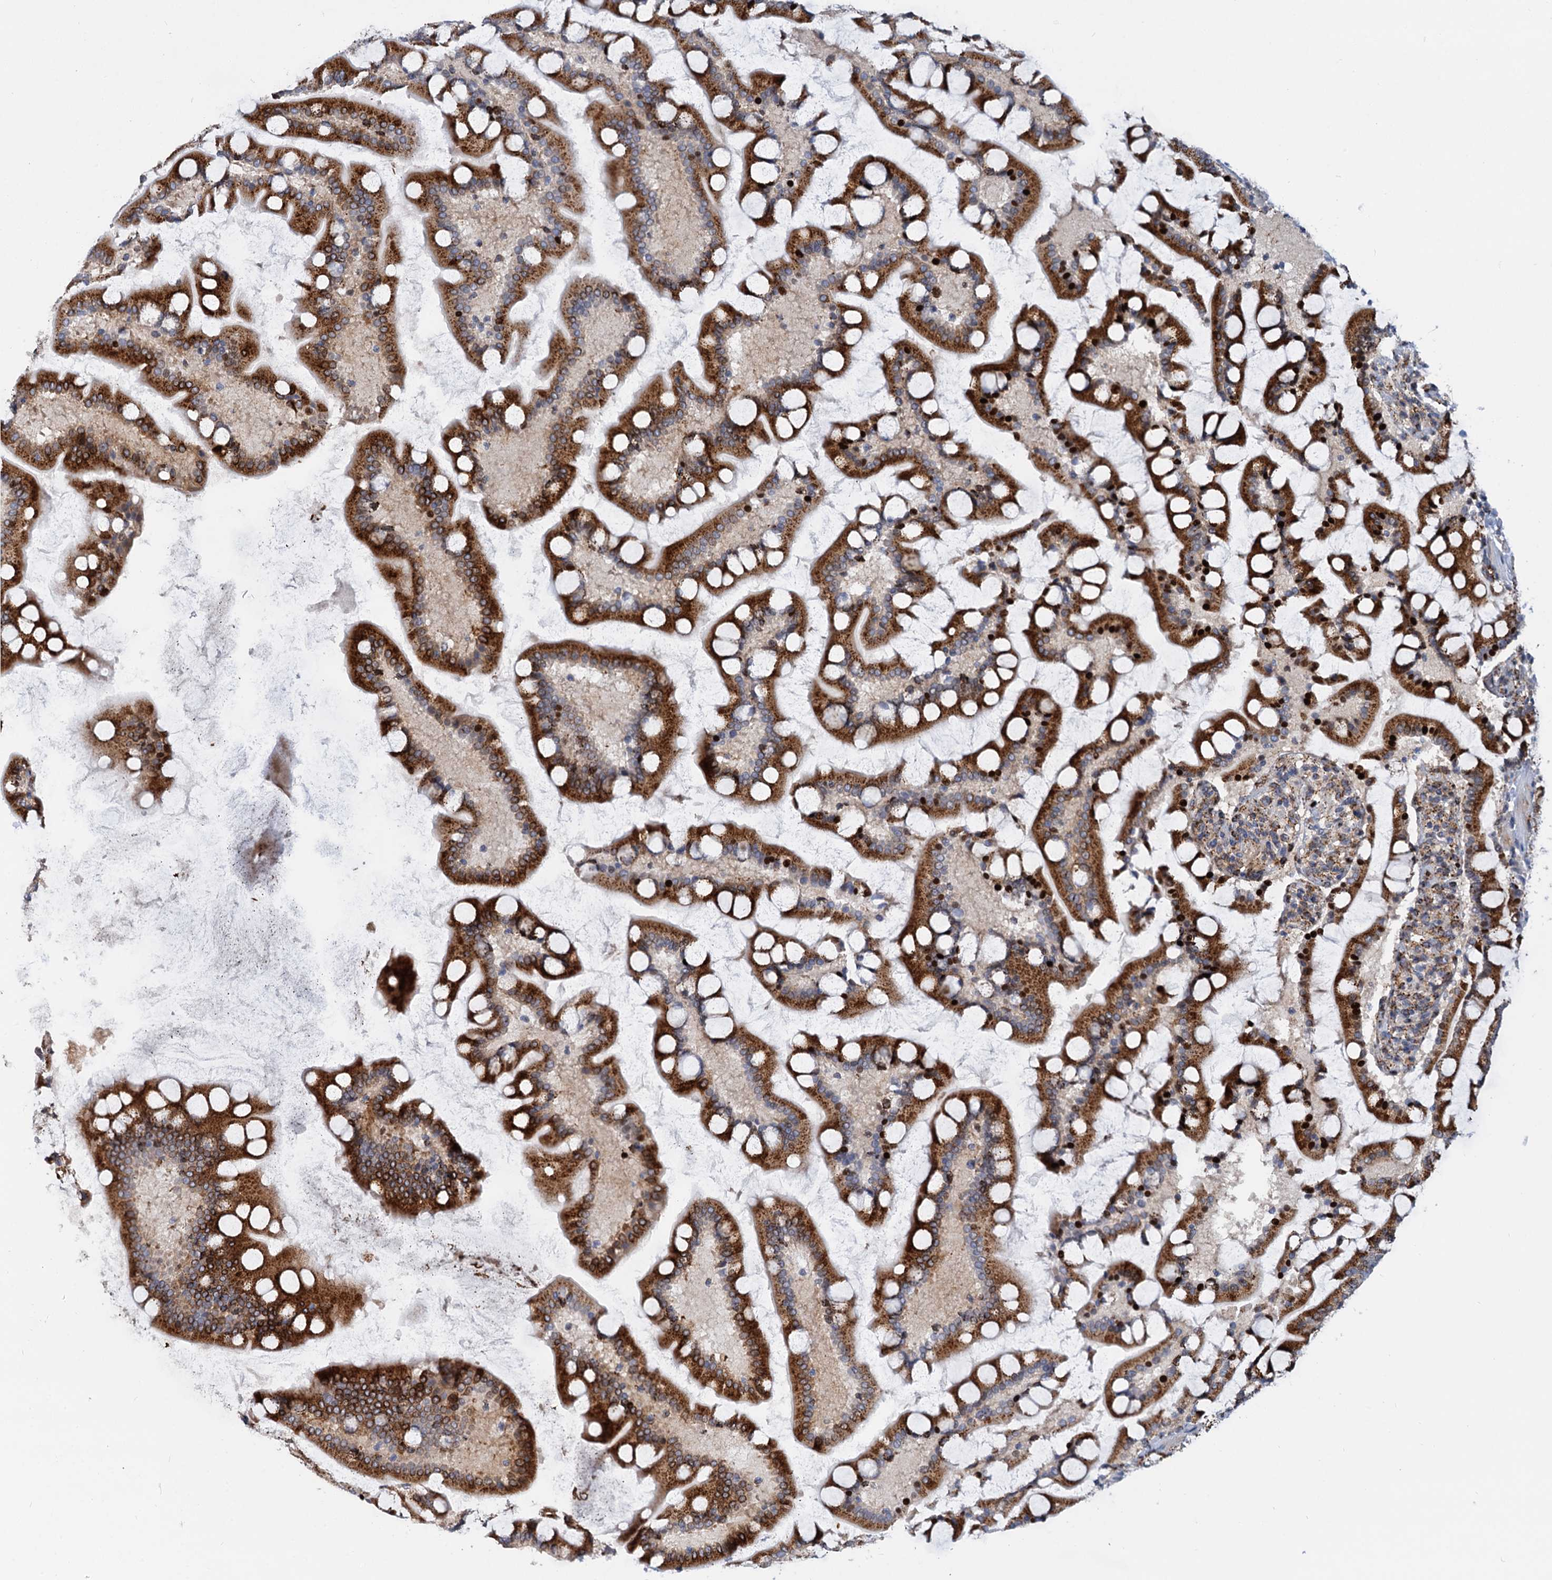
{"staining": {"intensity": "strong", "quantity": ">75%", "location": "cytoplasmic/membranous"}, "tissue": "small intestine", "cell_type": "Glandular cells", "image_type": "normal", "snomed": [{"axis": "morphology", "description": "Normal tissue, NOS"}, {"axis": "topography", "description": "Small intestine"}], "caption": "Unremarkable small intestine reveals strong cytoplasmic/membranous expression in about >75% of glandular cells.", "gene": "SUPT20H", "patient": {"sex": "male", "age": 41}}